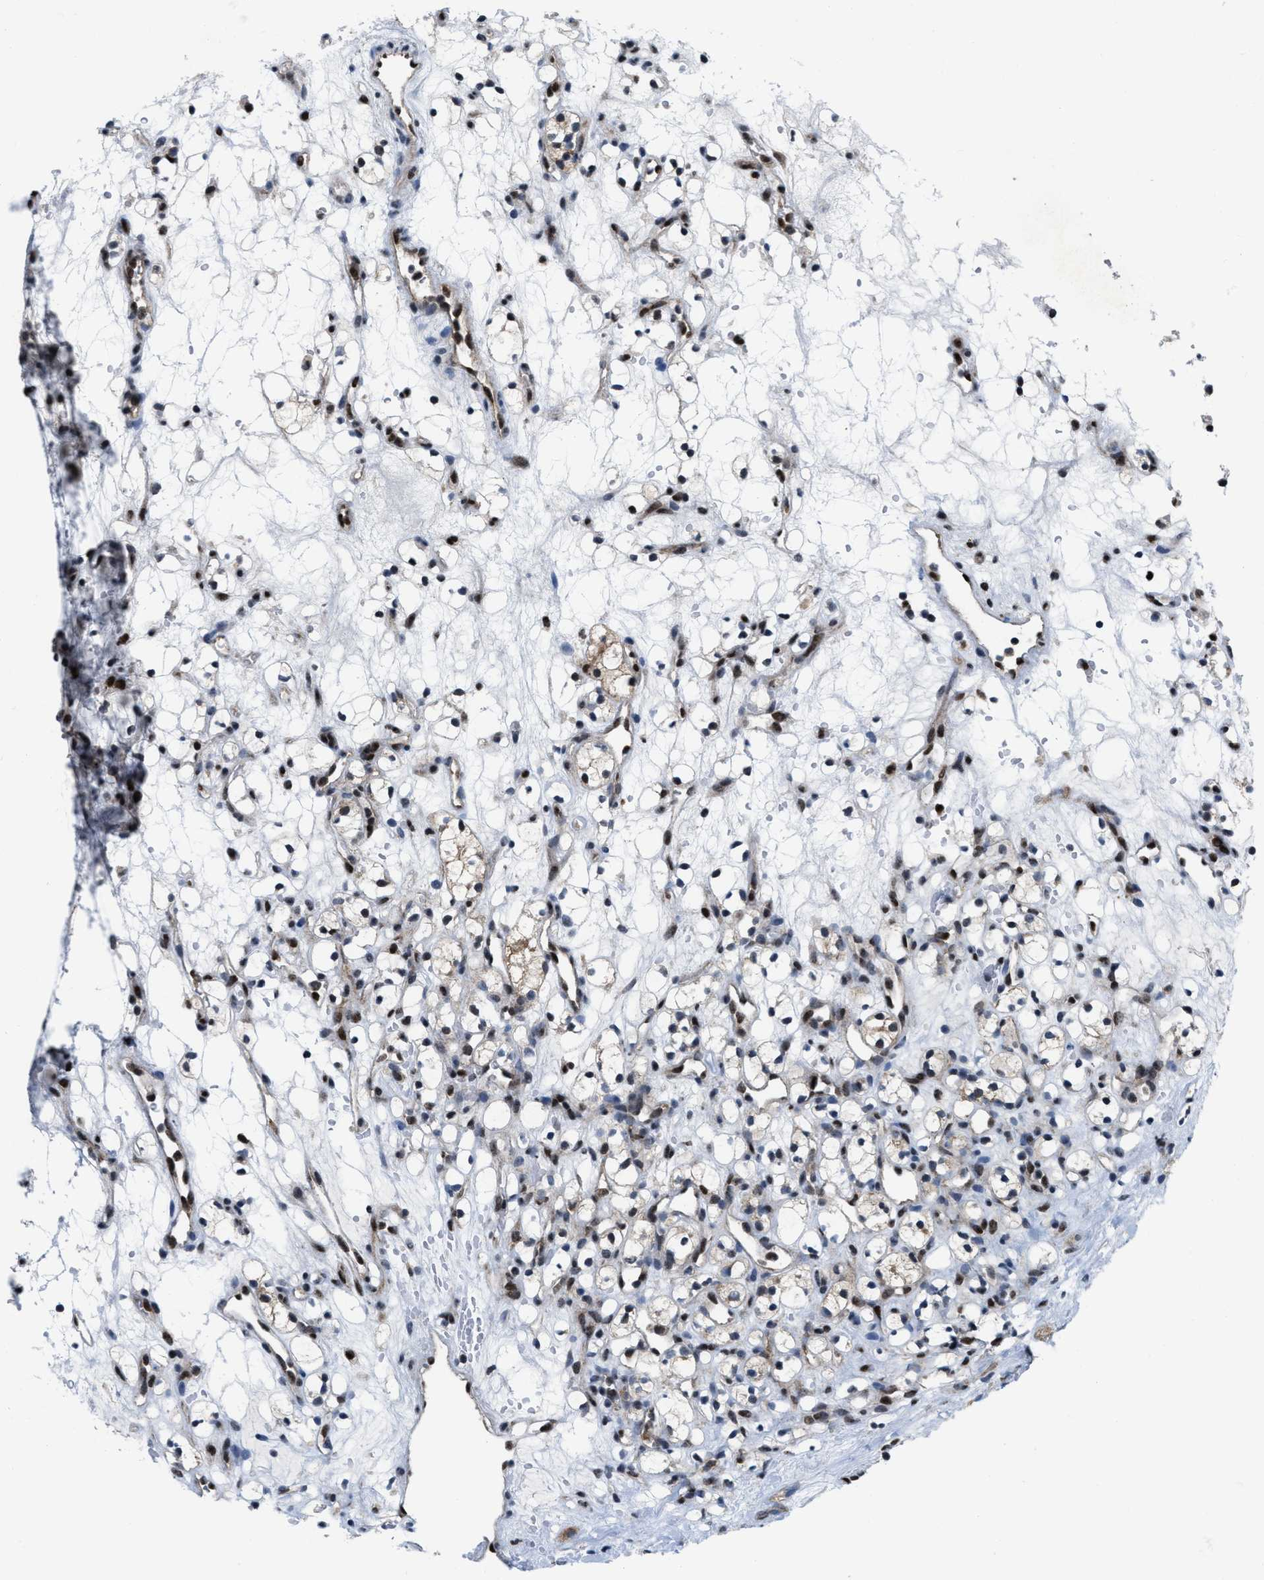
{"staining": {"intensity": "moderate", "quantity": "25%-75%", "location": "nuclear"}, "tissue": "renal cancer", "cell_type": "Tumor cells", "image_type": "cancer", "snomed": [{"axis": "morphology", "description": "Adenocarcinoma, NOS"}, {"axis": "topography", "description": "Kidney"}], "caption": "A photomicrograph of human adenocarcinoma (renal) stained for a protein exhibits moderate nuclear brown staining in tumor cells.", "gene": "PPP2CB", "patient": {"sex": "female", "age": 60}}